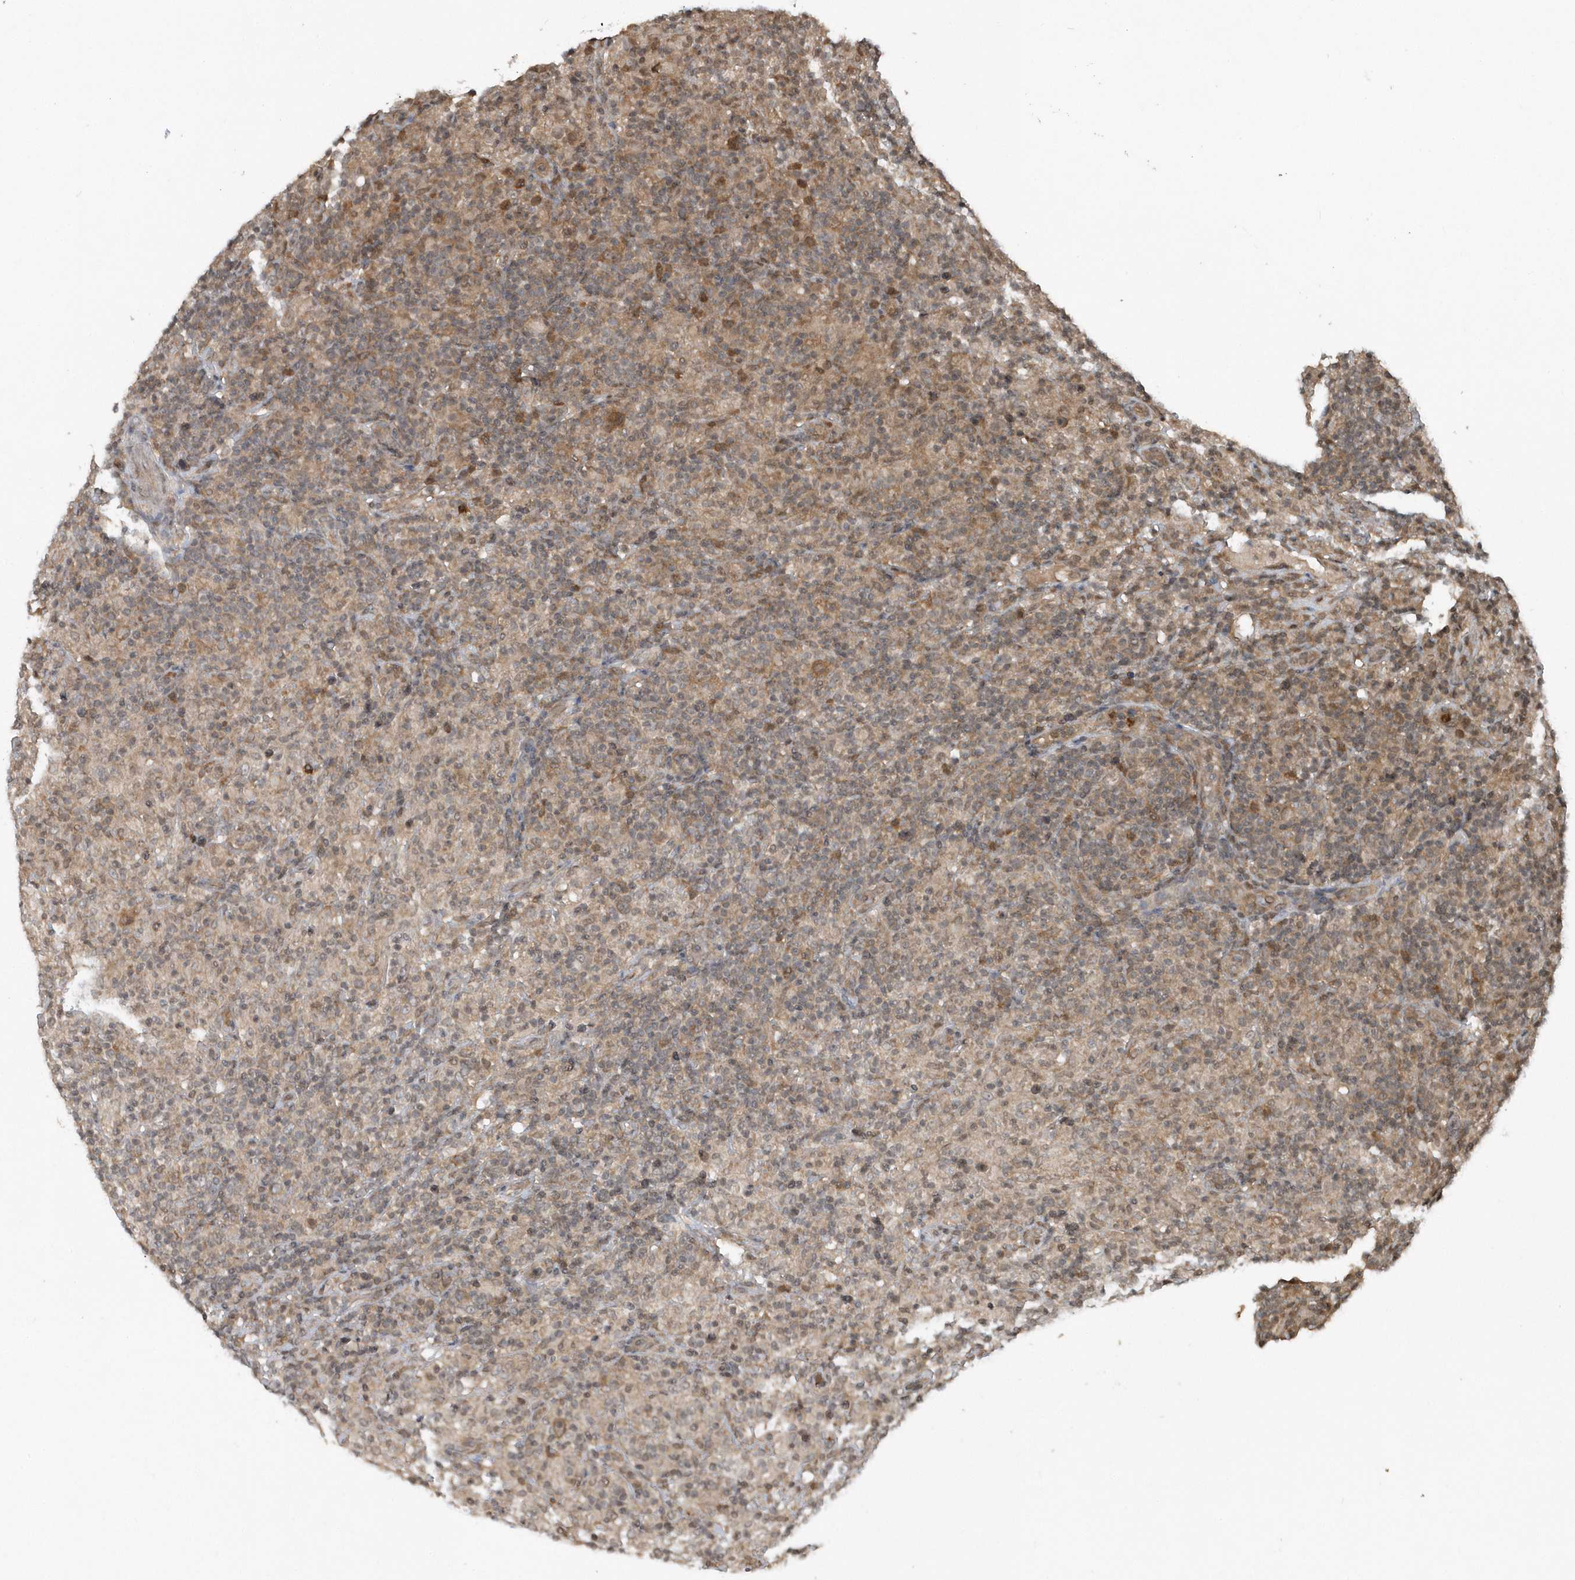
{"staining": {"intensity": "moderate", "quantity": ">75%", "location": "cytoplasmic/membranous"}, "tissue": "lymphoma", "cell_type": "Tumor cells", "image_type": "cancer", "snomed": [{"axis": "morphology", "description": "Hodgkin's disease, NOS"}, {"axis": "topography", "description": "Lymph node"}], "caption": "IHC of human lymphoma reveals medium levels of moderate cytoplasmic/membranous positivity in about >75% of tumor cells. (DAB = brown stain, brightfield microscopy at high magnification).", "gene": "EIF2B1", "patient": {"sex": "male", "age": 70}}